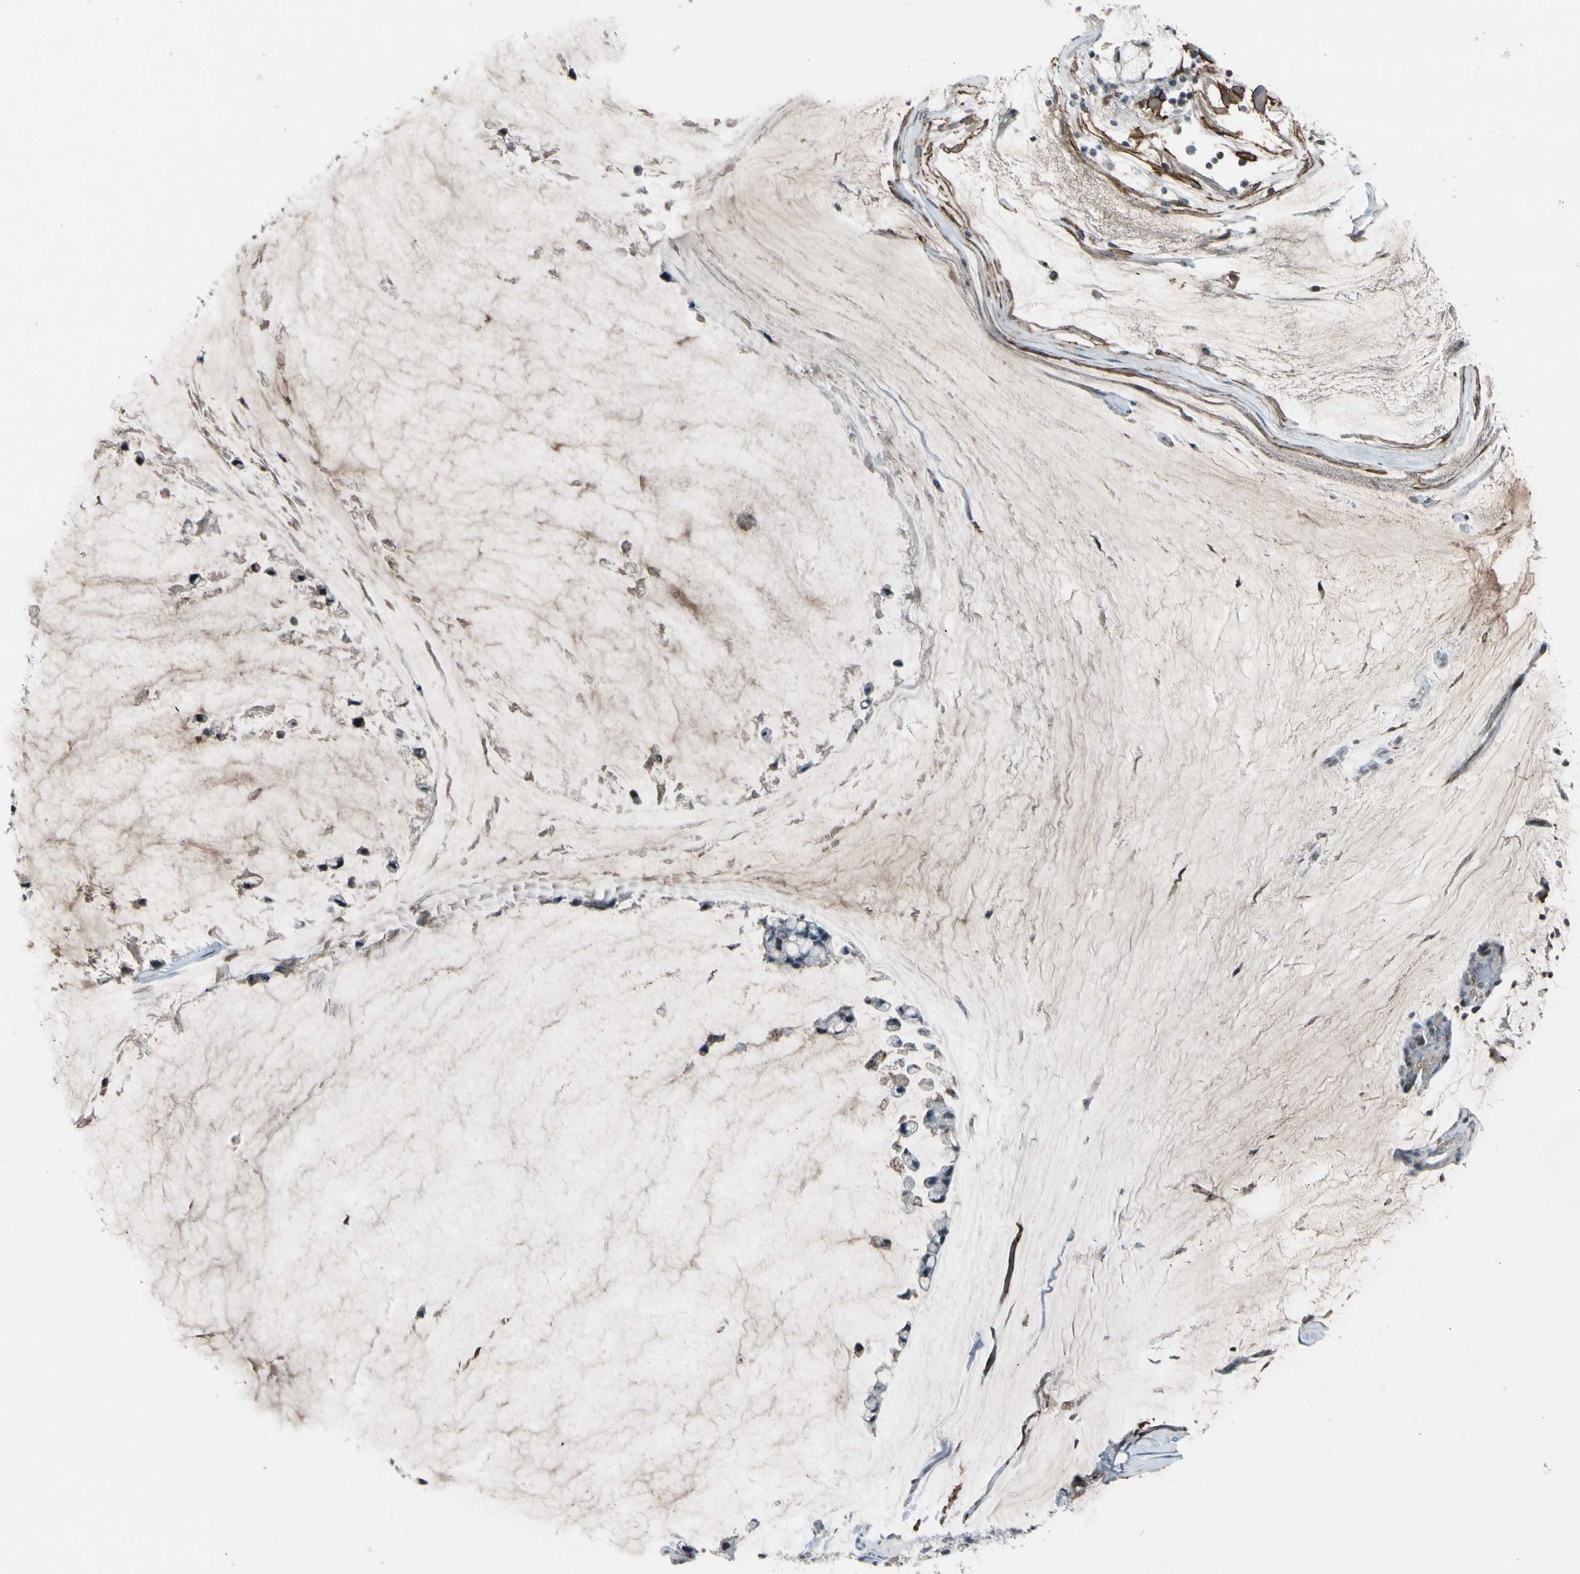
{"staining": {"intensity": "negative", "quantity": "none", "location": "none"}, "tissue": "ovarian cancer", "cell_type": "Tumor cells", "image_type": "cancer", "snomed": [{"axis": "morphology", "description": "Cystadenocarcinoma, mucinous, NOS"}, {"axis": "topography", "description": "Ovary"}], "caption": "The immunohistochemistry histopathology image has no significant staining in tumor cells of ovarian cancer tissue.", "gene": "PDPN", "patient": {"sex": "female", "age": 39}}